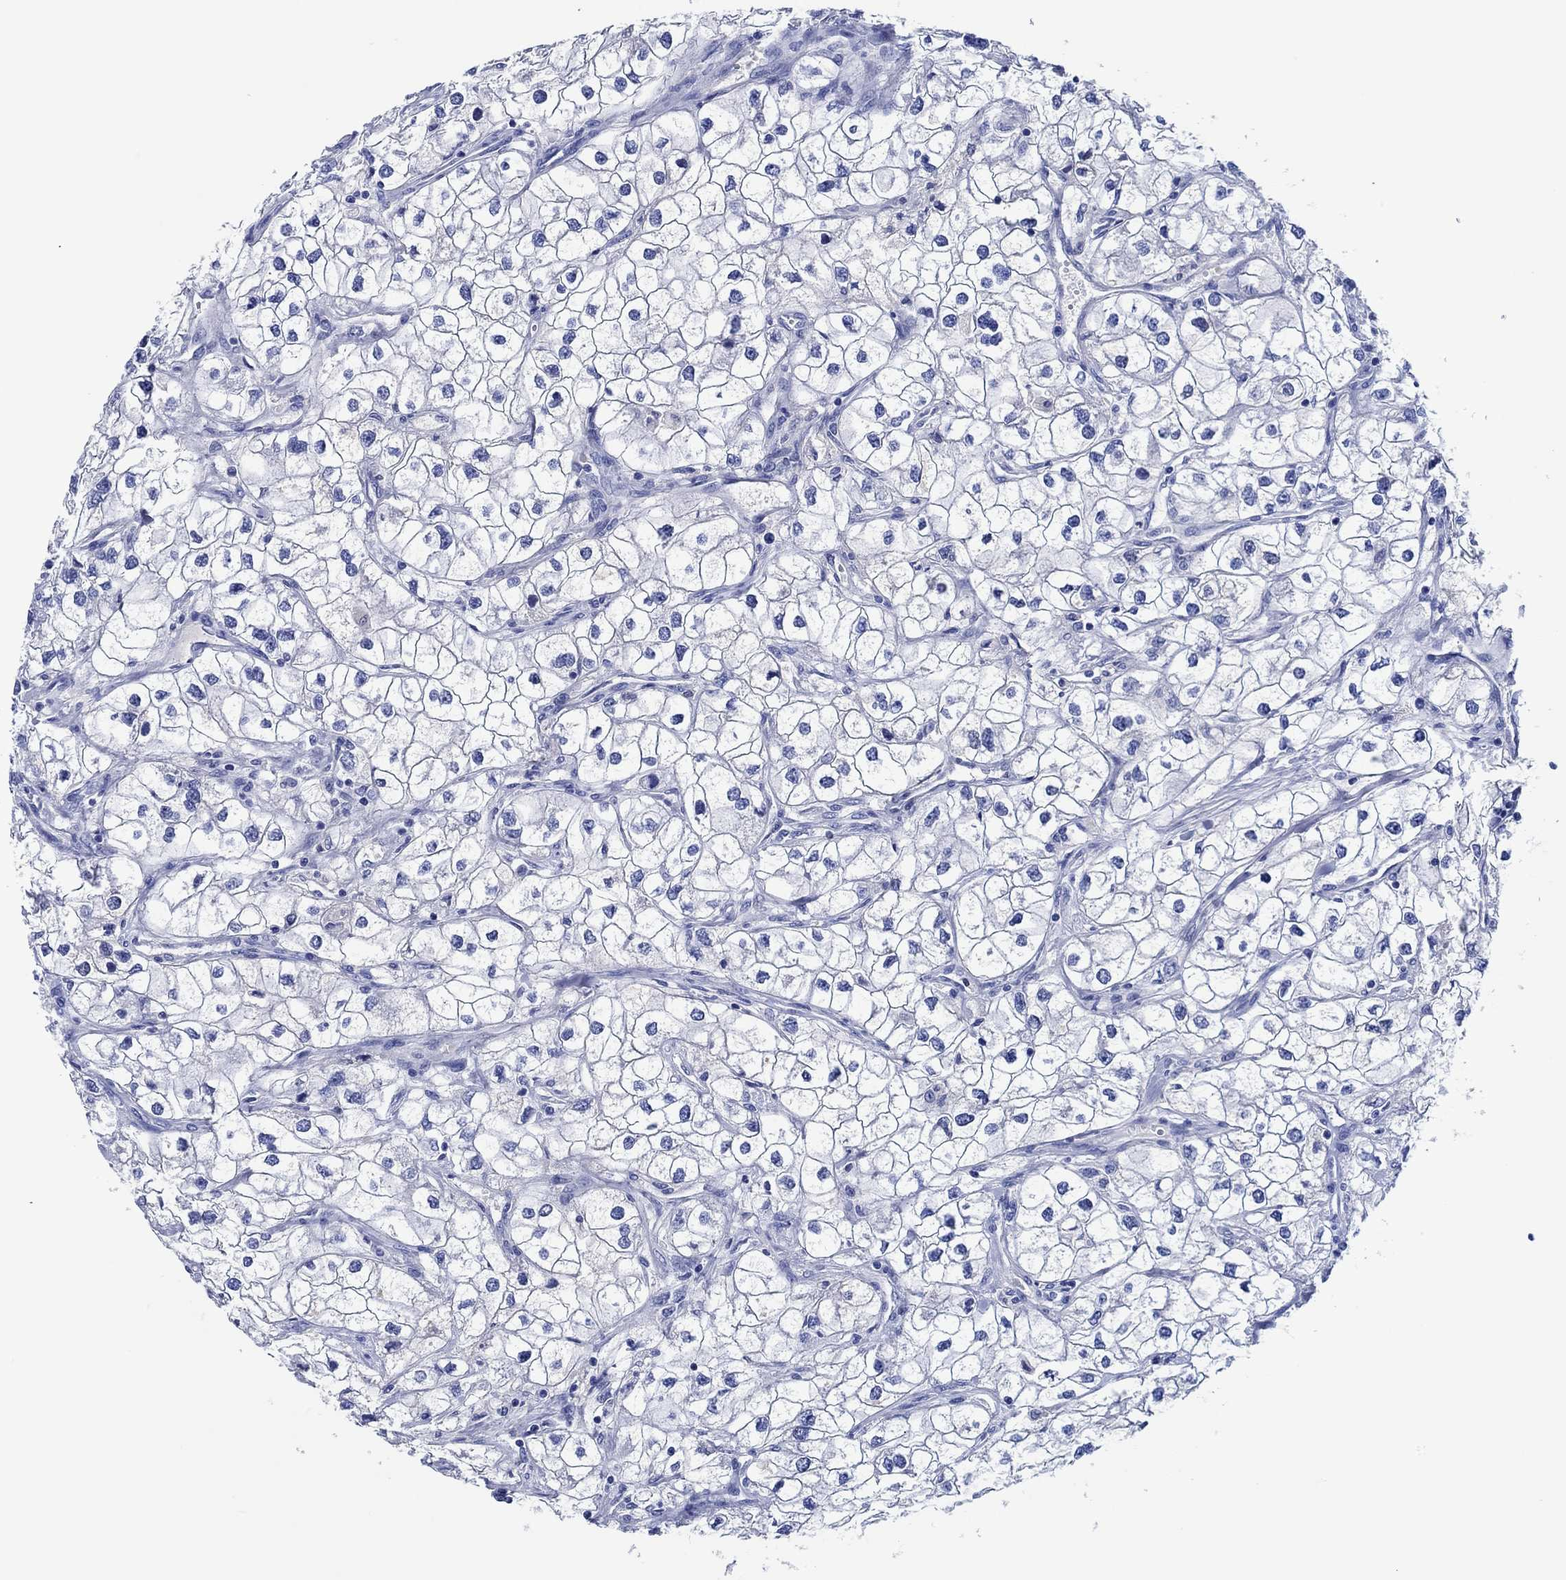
{"staining": {"intensity": "negative", "quantity": "none", "location": "none"}, "tissue": "renal cancer", "cell_type": "Tumor cells", "image_type": "cancer", "snomed": [{"axis": "morphology", "description": "Adenocarcinoma, NOS"}, {"axis": "topography", "description": "Kidney"}], "caption": "DAB immunohistochemical staining of human renal cancer demonstrates no significant staining in tumor cells. Brightfield microscopy of IHC stained with DAB (brown) and hematoxylin (blue), captured at high magnification.", "gene": "CPNE6", "patient": {"sex": "male", "age": 59}}